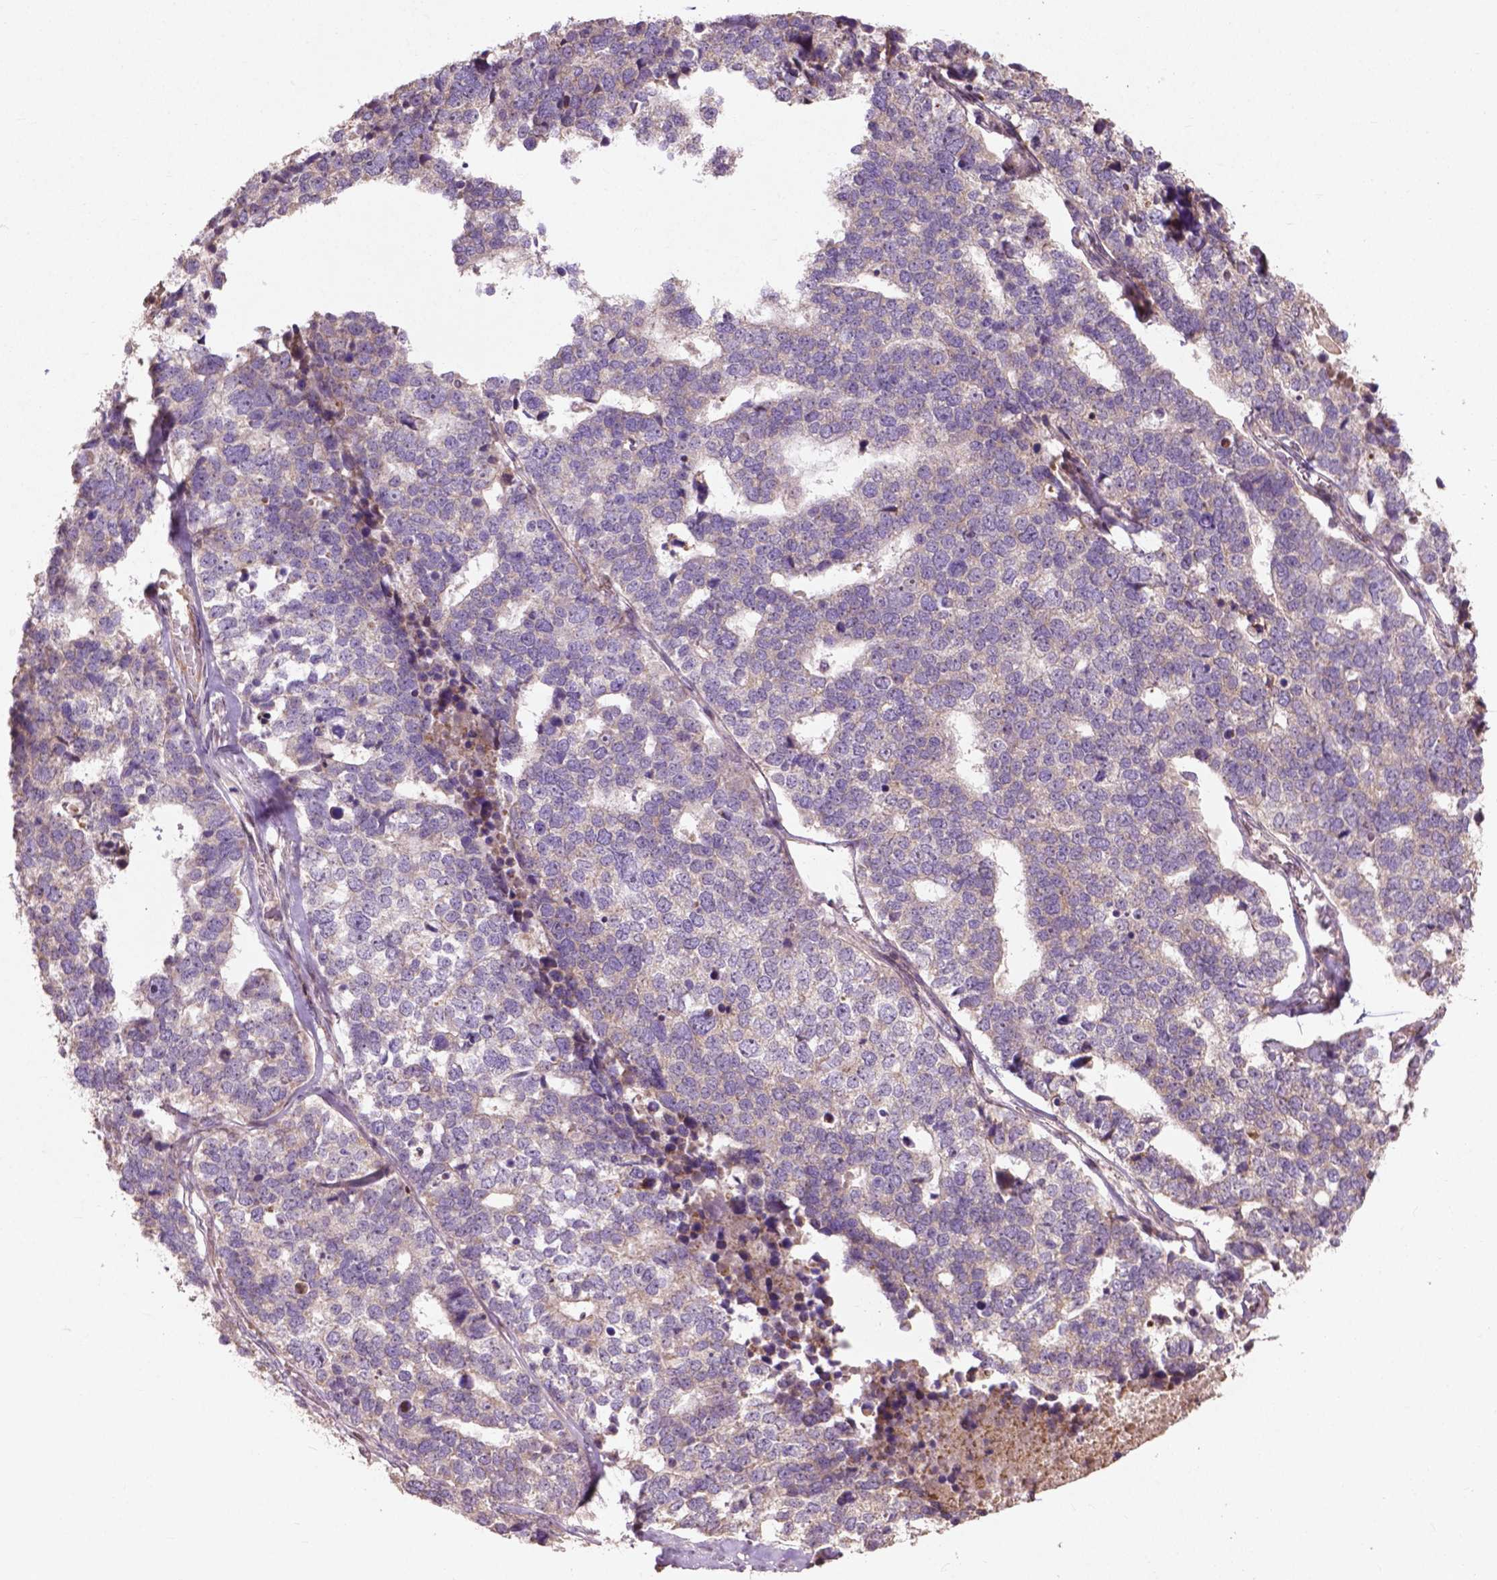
{"staining": {"intensity": "negative", "quantity": "none", "location": "none"}, "tissue": "stomach cancer", "cell_type": "Tumor cells", "image_type": "cancer", "snomed": [{"axis": "morphology", "description": "Adenocarcinoma, NOS"}, {"axis": "topography", "description": "Stomach"}], "caption": "High power microscopy micrograph of an IHC micrograph of adenocarcinoma (stomach), revealing no significant positivity in tumor cells. Brightfield microscopy of immunohistochemistry stained with DAB (3,3'-diaminobenzidine) (brown) and hematoxylin (blue), captured at high magnification.", "gene": "B3GALNT2", "patient": {"sex": "male", "age": 69}}